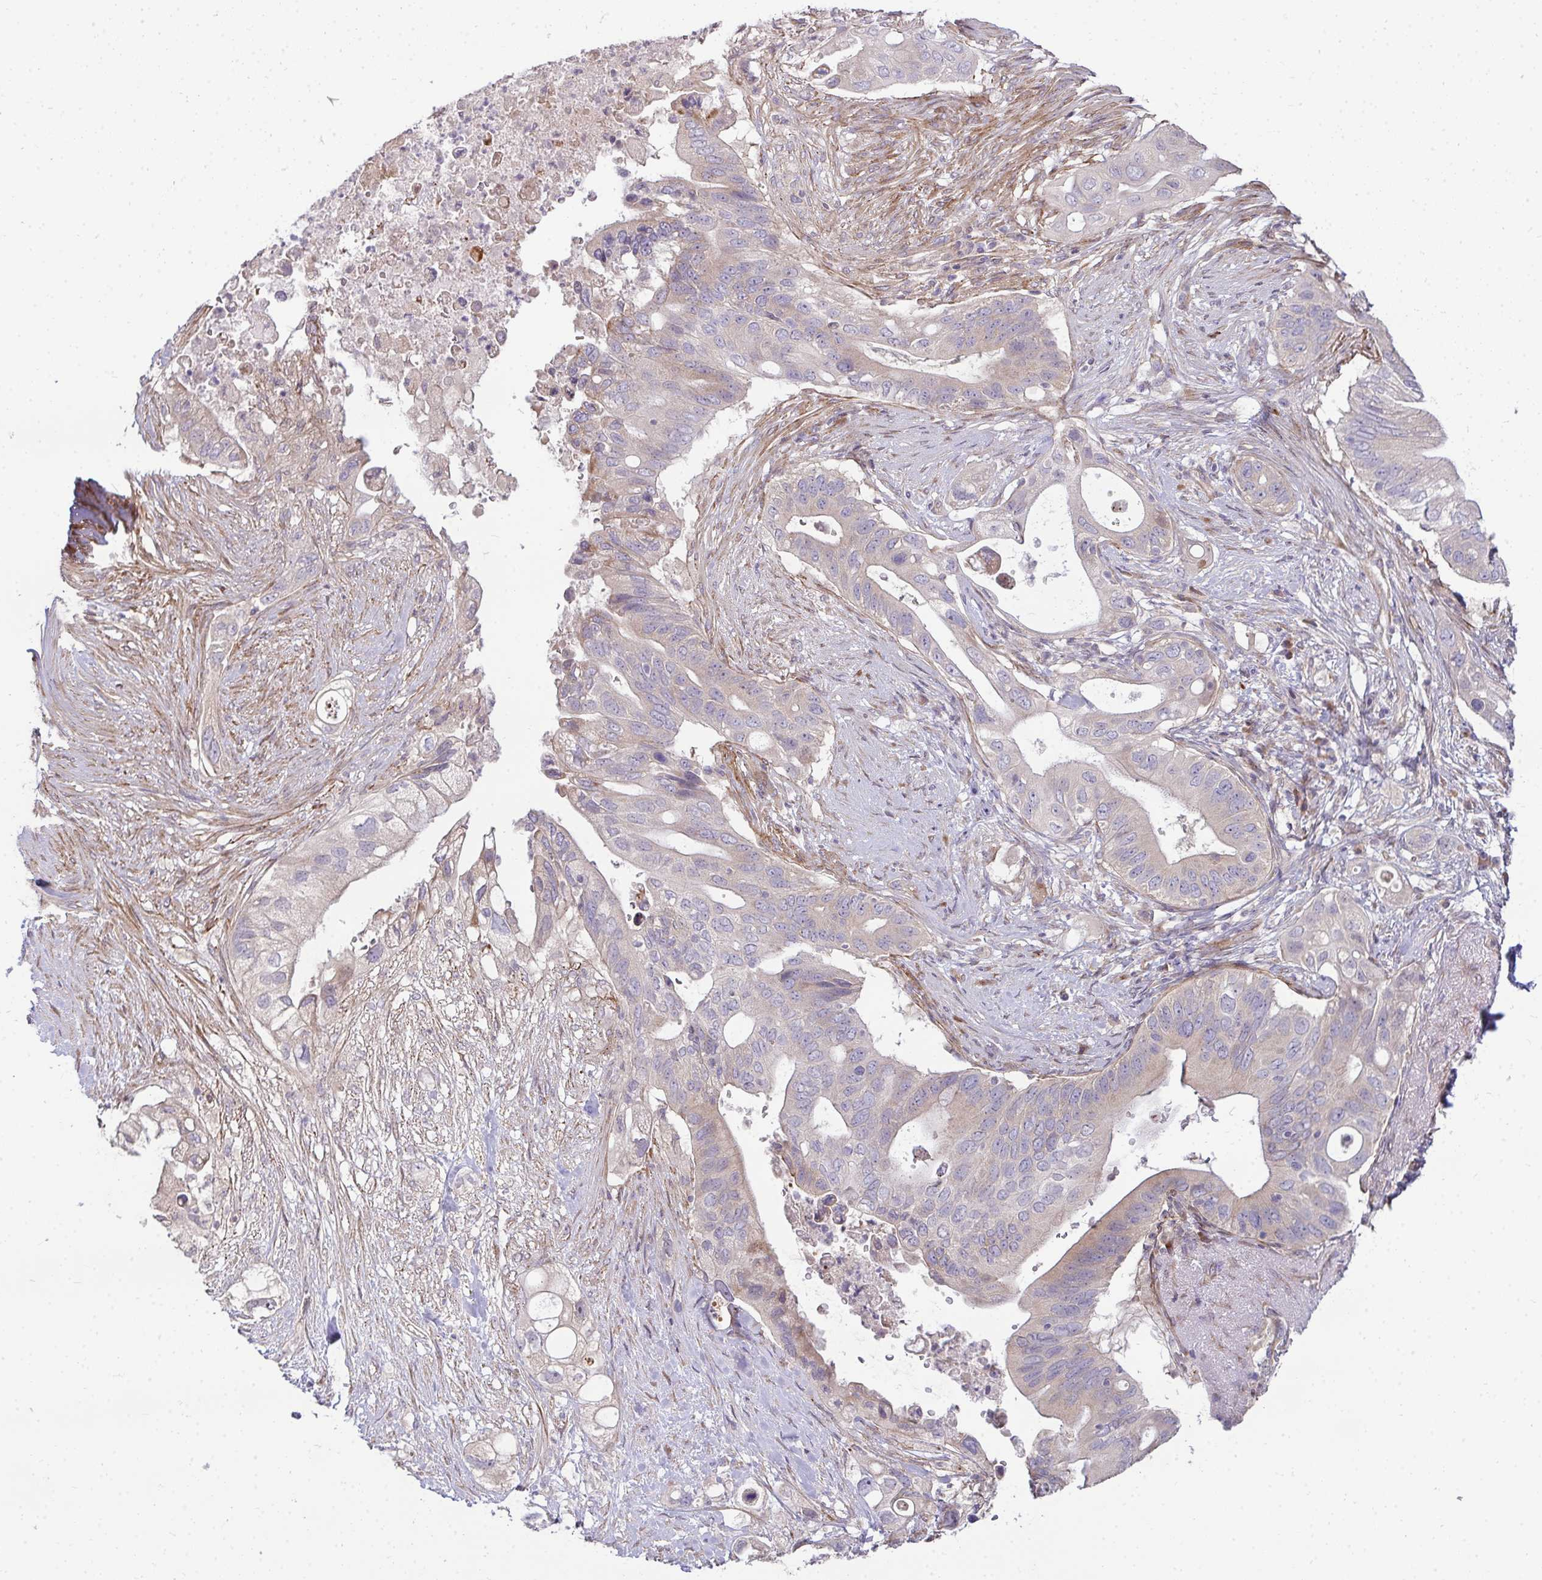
{"staining": {"intensity": "weak", "quantity": "<25%", "location": "cytoplasmic/membranous"}, "tissue": "pancreatic cancer", "cell_type": "Tumor cells", "image_type": "cancer", "snomed": [{"axis": "morphology", "description": "Adenocarcinoma, NOS"}, {"axis": "topography", "description": "Pancreas"}], "caption": "Human adenocarcinoma (pancreatic) stained for a protein using immunohistochemistry (IHC) demonstrates no positivity in tumor cells.", "gene": "SH2D1B", "patient": {"sex": "female", "age": 72}}